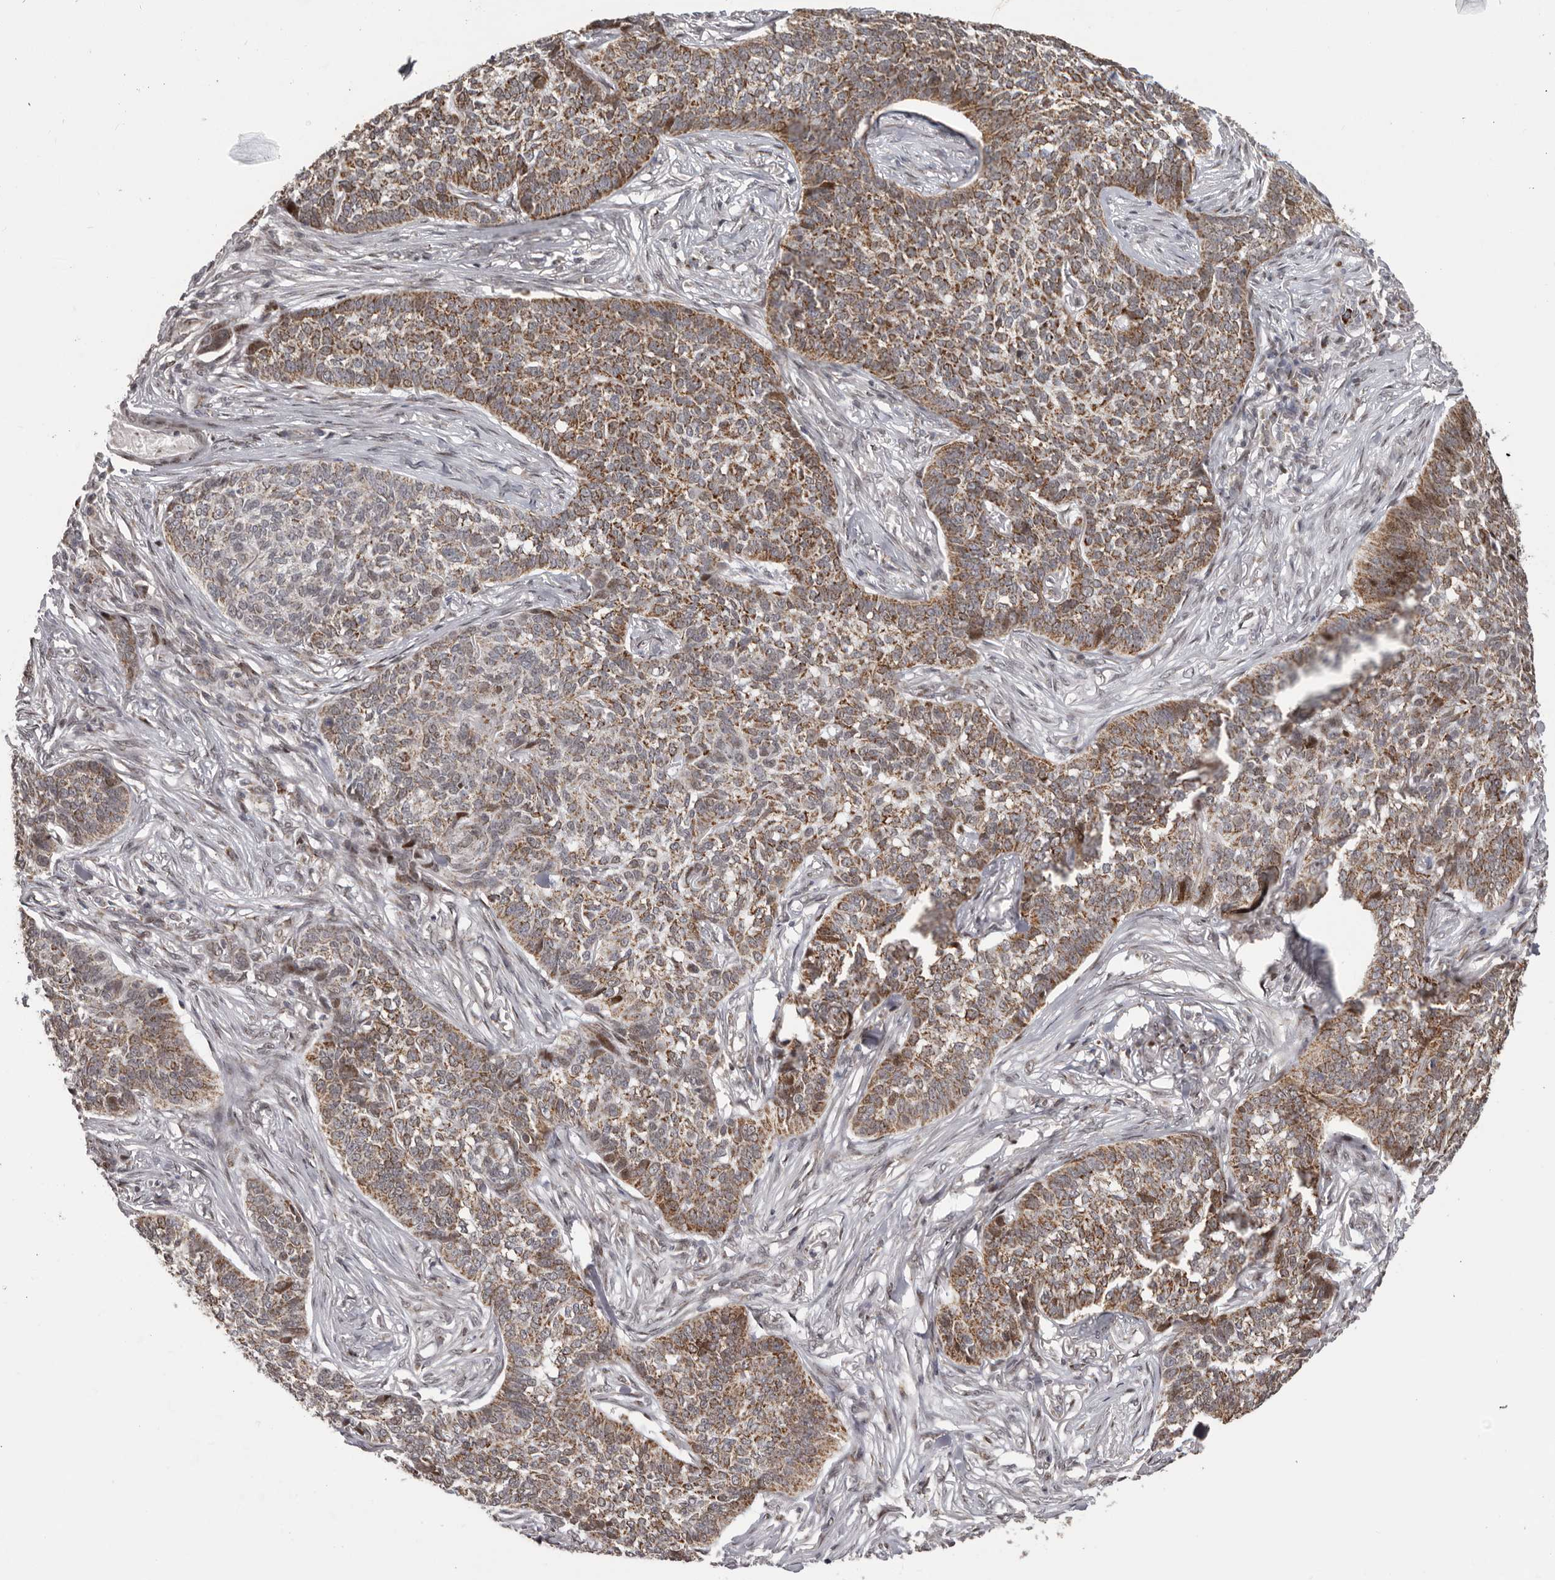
{"staining": {"intensity": "moderate", "quantity": ">75%", "location": "cytoplasmic/membranous"}, "tissue": "skin cancer", "cell_type": "Tumor cells", "image_type": "cancer", "snomed": [{"axis": "morphology", "description": "Basal cell carcinoma"}, {"axis": "topography", "description": "Skin"}], "caption": "An image showing moderate cytoplasmic/membranous staining in approximately >75% of tumor cells in skin cancer, as visualized by brown immunohistochemical staining.", "gene": "C17orf99", "patient": {"sex": "male", "age": 85}}